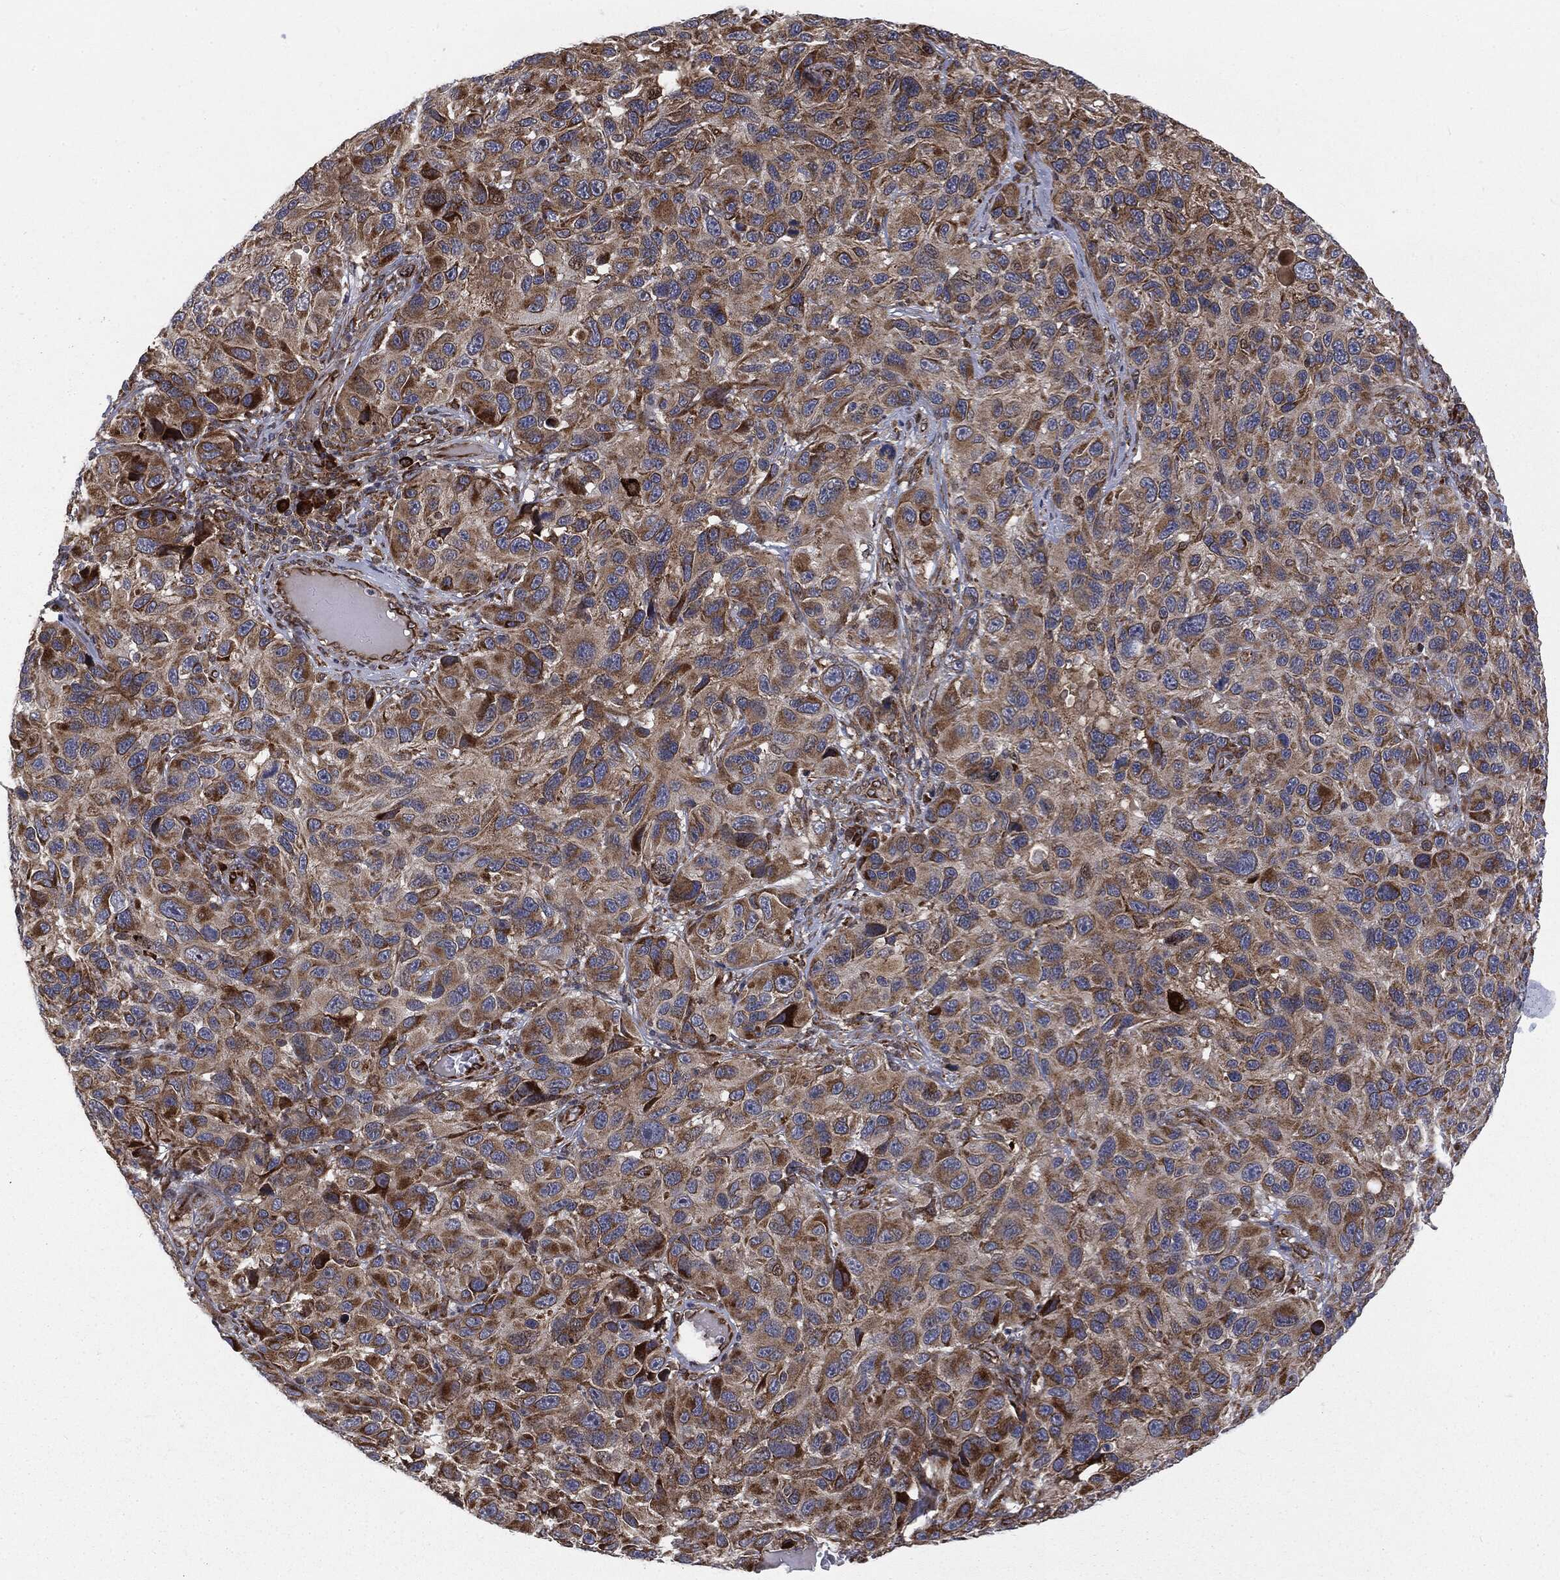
{"staining": {"intensity": "strong", "quantity": ">75%", "location": "cytoplasmic/membranous"}, "tissue": "melanoma", "cell_type": "Tumor cells", "image_type": "cancer", "snomed": [{"axis": "morphology", "description": "Malignant melanoma, NOS"}, {"axis": "topography", "description": "Skin"}], "caption": "Malignant melanoma was stained to show a protein in brown. There is high levels of strong cytoplasmic/membranous positivity in about >75% of tumor cells. The protein of interest is shown in brown color, while the nuclei are stained blue.", "gene": "CYLD", "patient": {"sex": "male", "age": 53}}